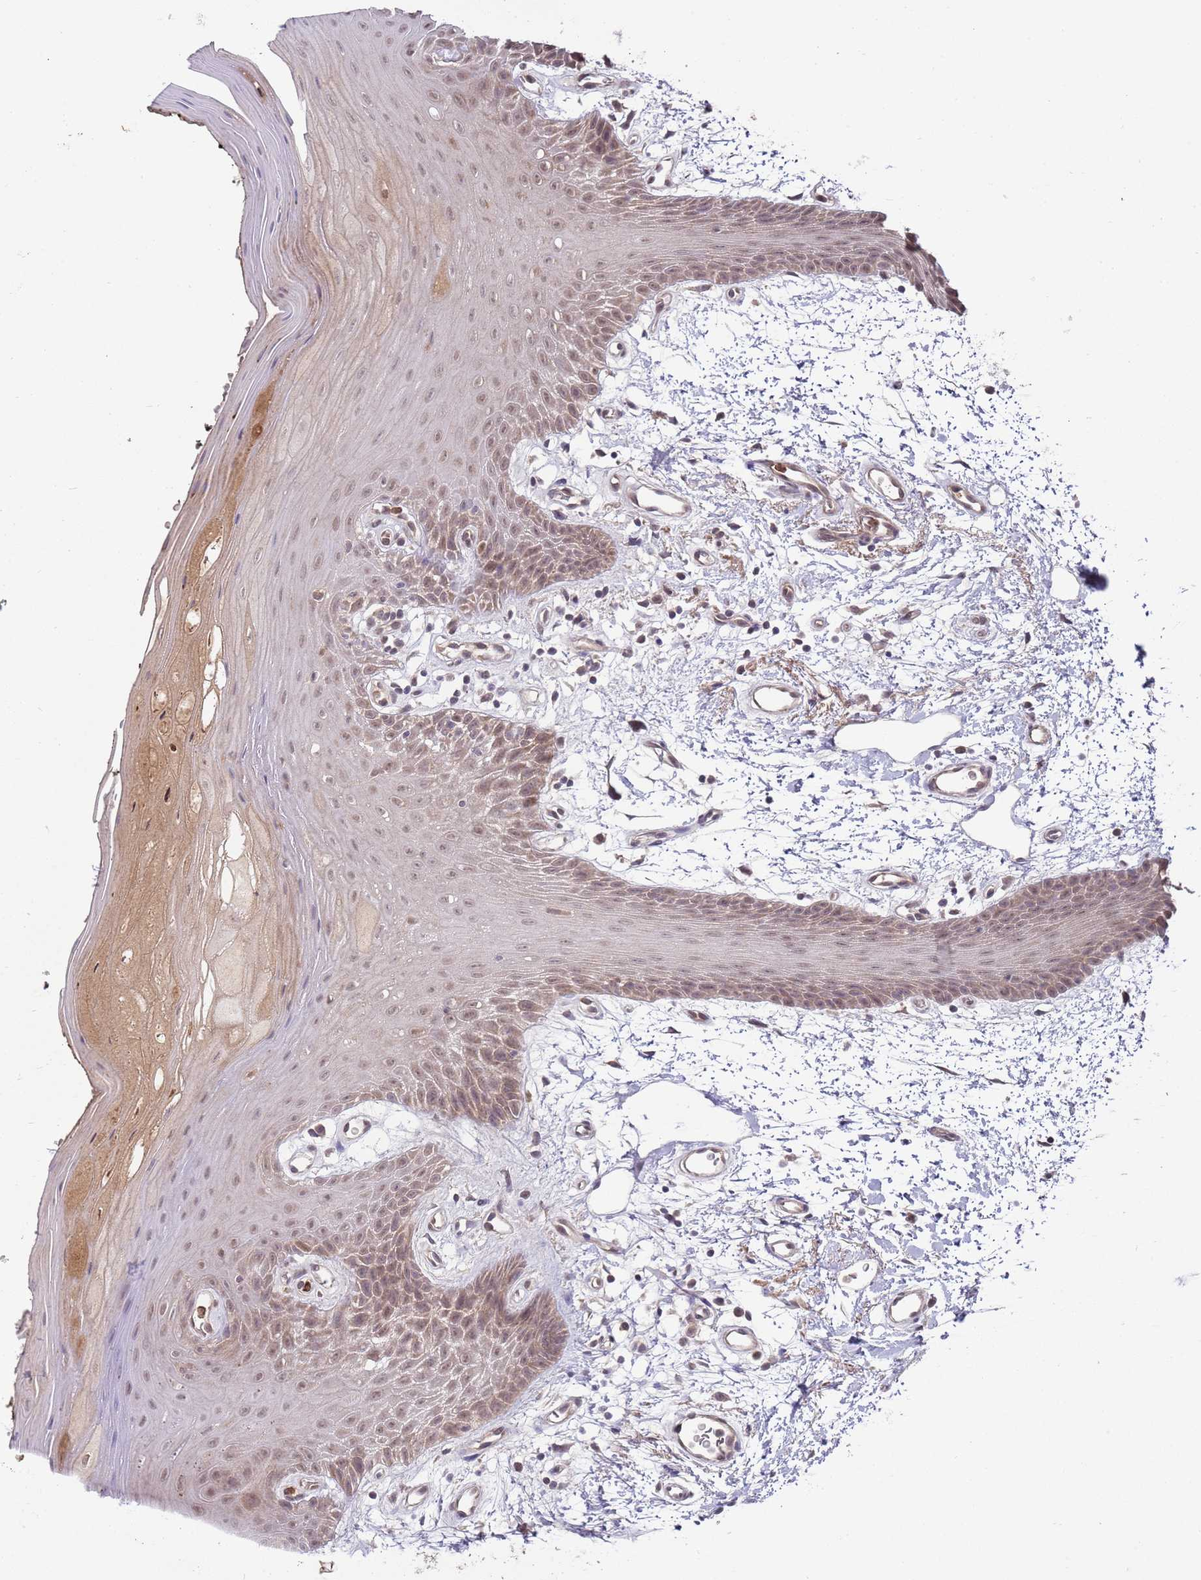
{"staining": {"intensity": "moderate", "quantity": "25%-75%", "location": "nuclear"}, "tissue": "oral mucosa", "cell_type": "Squamous epithelial cells", "image_type": "normal", "snomed": [{"axis": "morphology", "description": "Normal tissue, NOS"}, {"axis": "topography", "description": "Oral tissue"}, {"axis": "topography", "description": "Tounge, NOS"}], "caption": "Protein staining of benign oral mucosa shows moderate nuclear expression in about 25%-75% of squamous epithelial cells.", "gene": "NBPF4", "patient": {"sex": "female", "age": 59}}